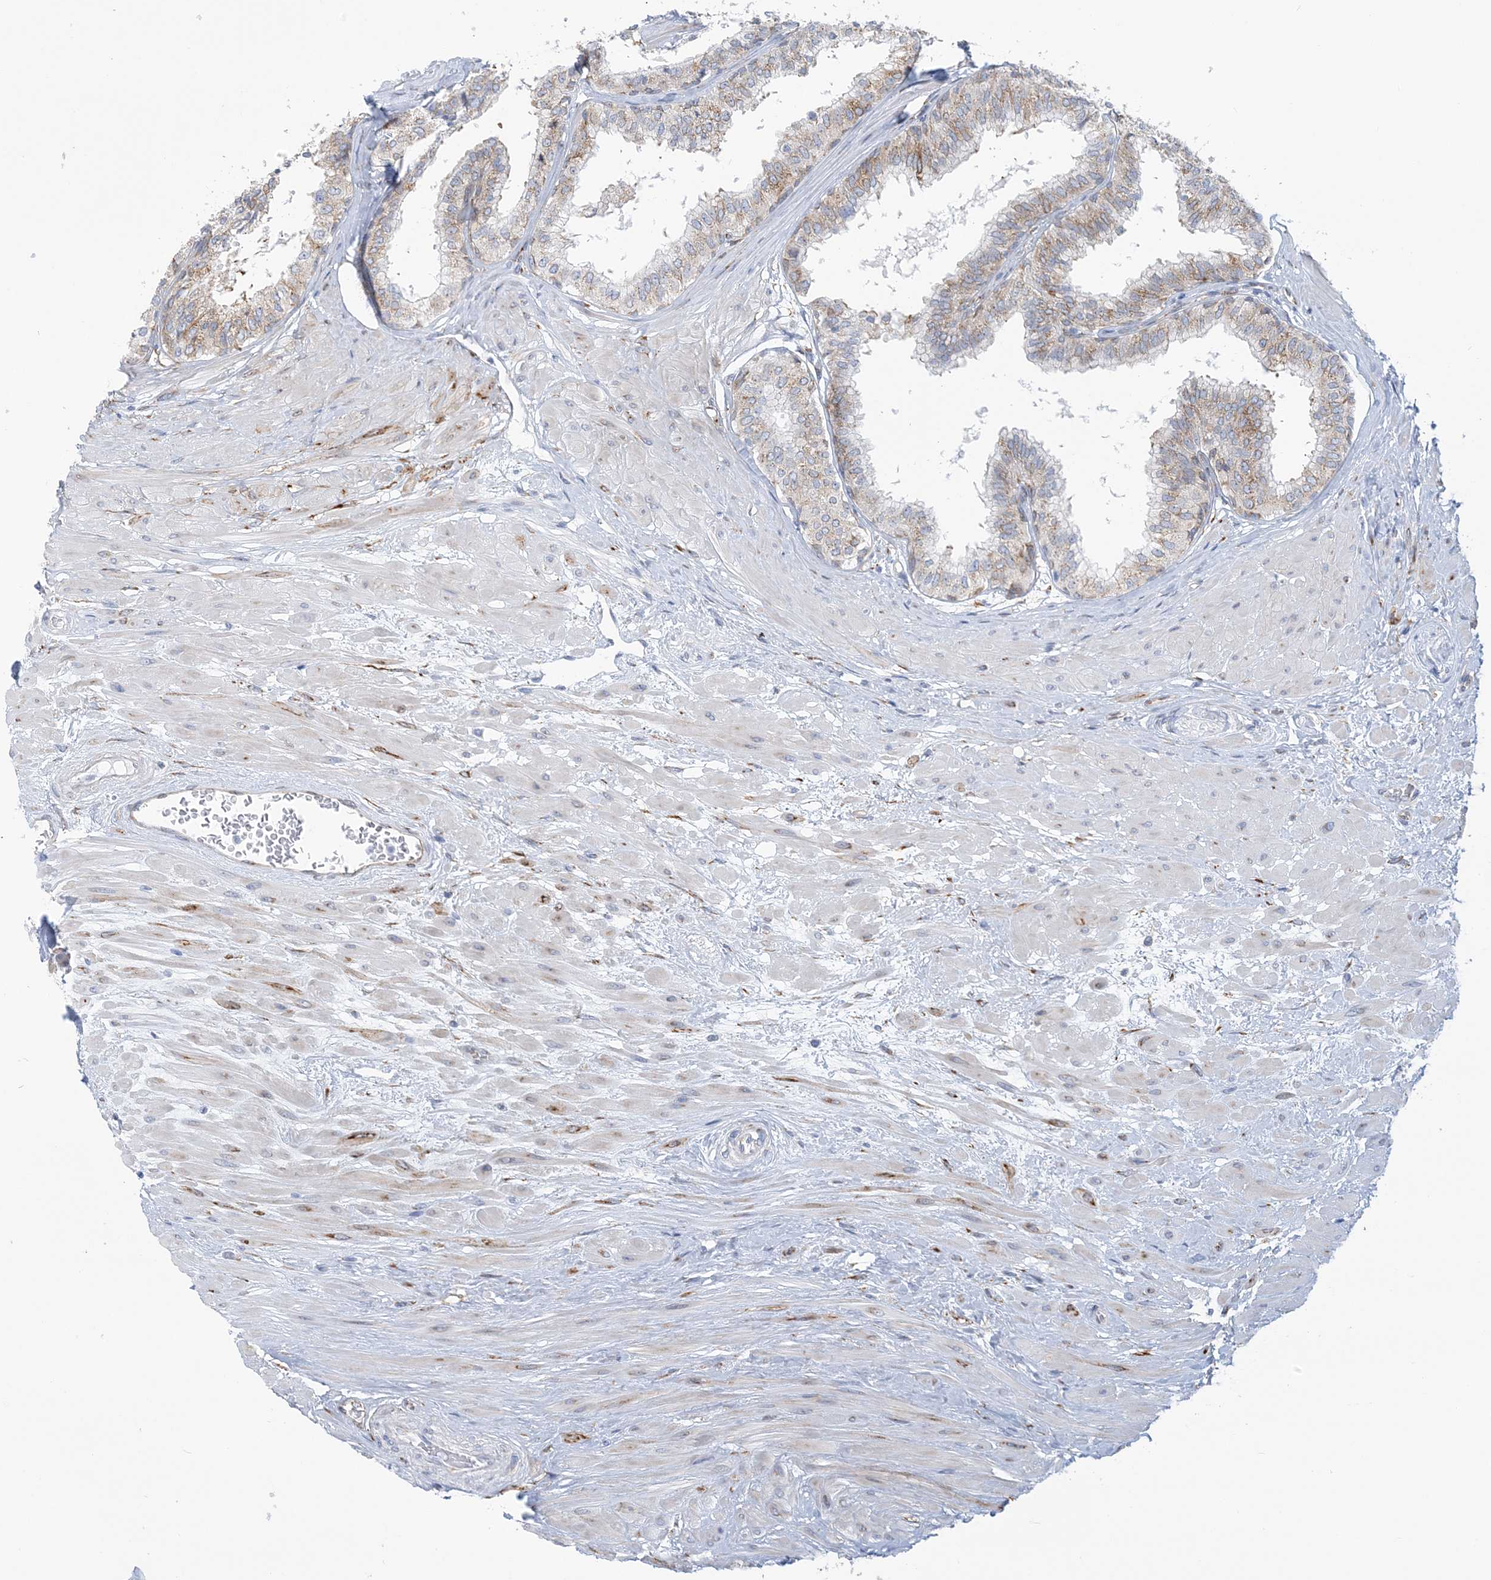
{"staining": {"intensity": "weak", "quantity": "25%-75%", "location": "cytoplasmic/membranous"}, "tissue": "prostate", "cell_type": "Glandular cells", "image_type": "normal", "snomed": [{"axis": "morphology", "description": "Normal tissue, NOS"}, {"axis": "topography", "description": "Prostate"}], "caption": "A micrograph showing weak cytoplasmic/membranous positivity in approximately 25%-75% of glandular cells in benign prostate, as visualized by brown immunohistochemical staining.", "gene": "PLEKHG4B", "patient": {"sex": "male", "age": 48}}